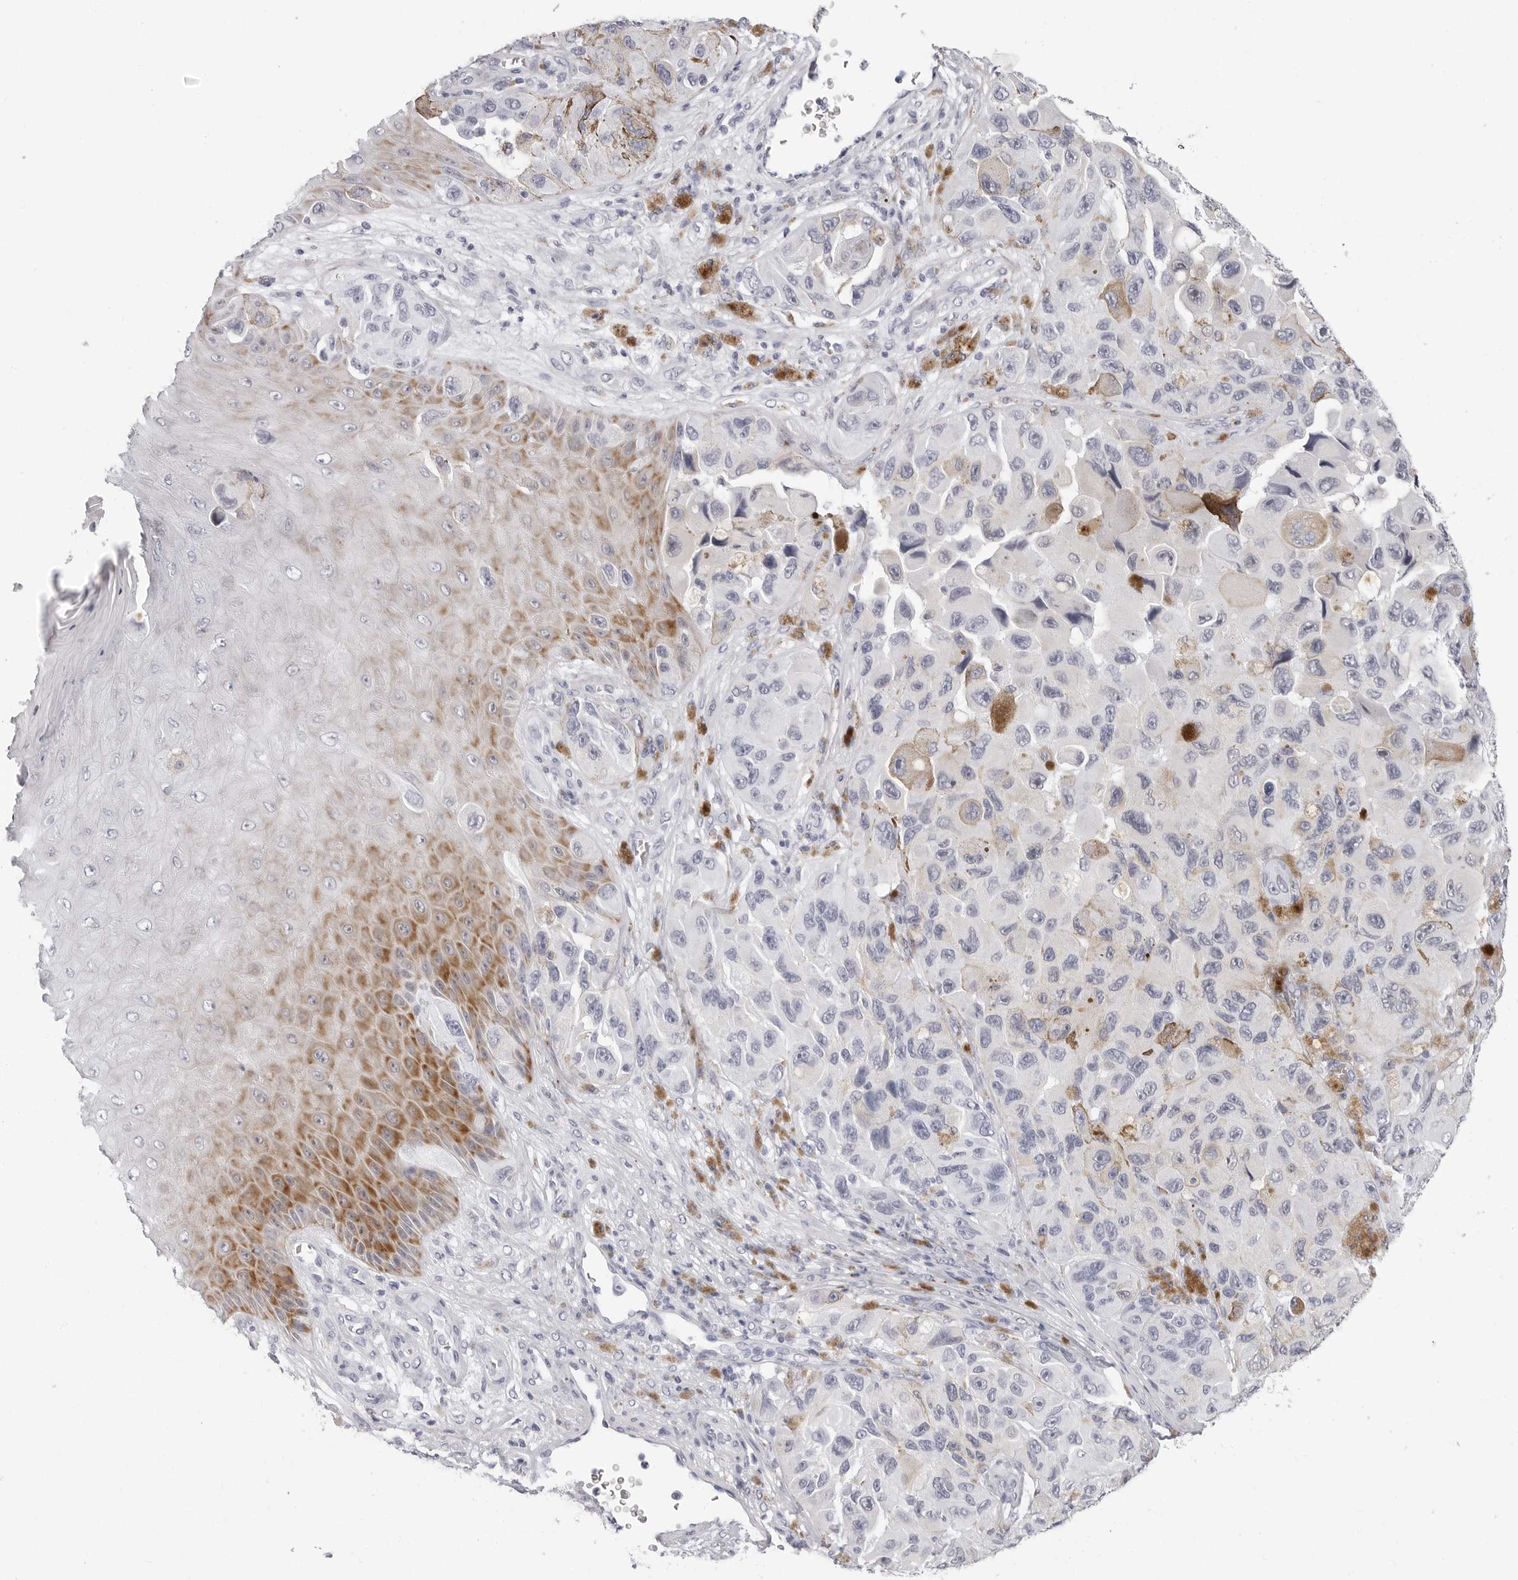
{"staining": {"intensity": "negative", "quantity": "none", "location": "none"}, "tissue": "melanoma", "cell_type": "Tumor cells", "image_type": "cancer", "snomed": [{"axis": "morphology", "description": "Malignant melanoma, NOS"}, {"axis": "topography", "description": "Skin"}], "caption": "Tumor cells show no significant positivity in melanoma.", "gene": "ERICH3", "patient": {"sex": "female", "age": 73}}